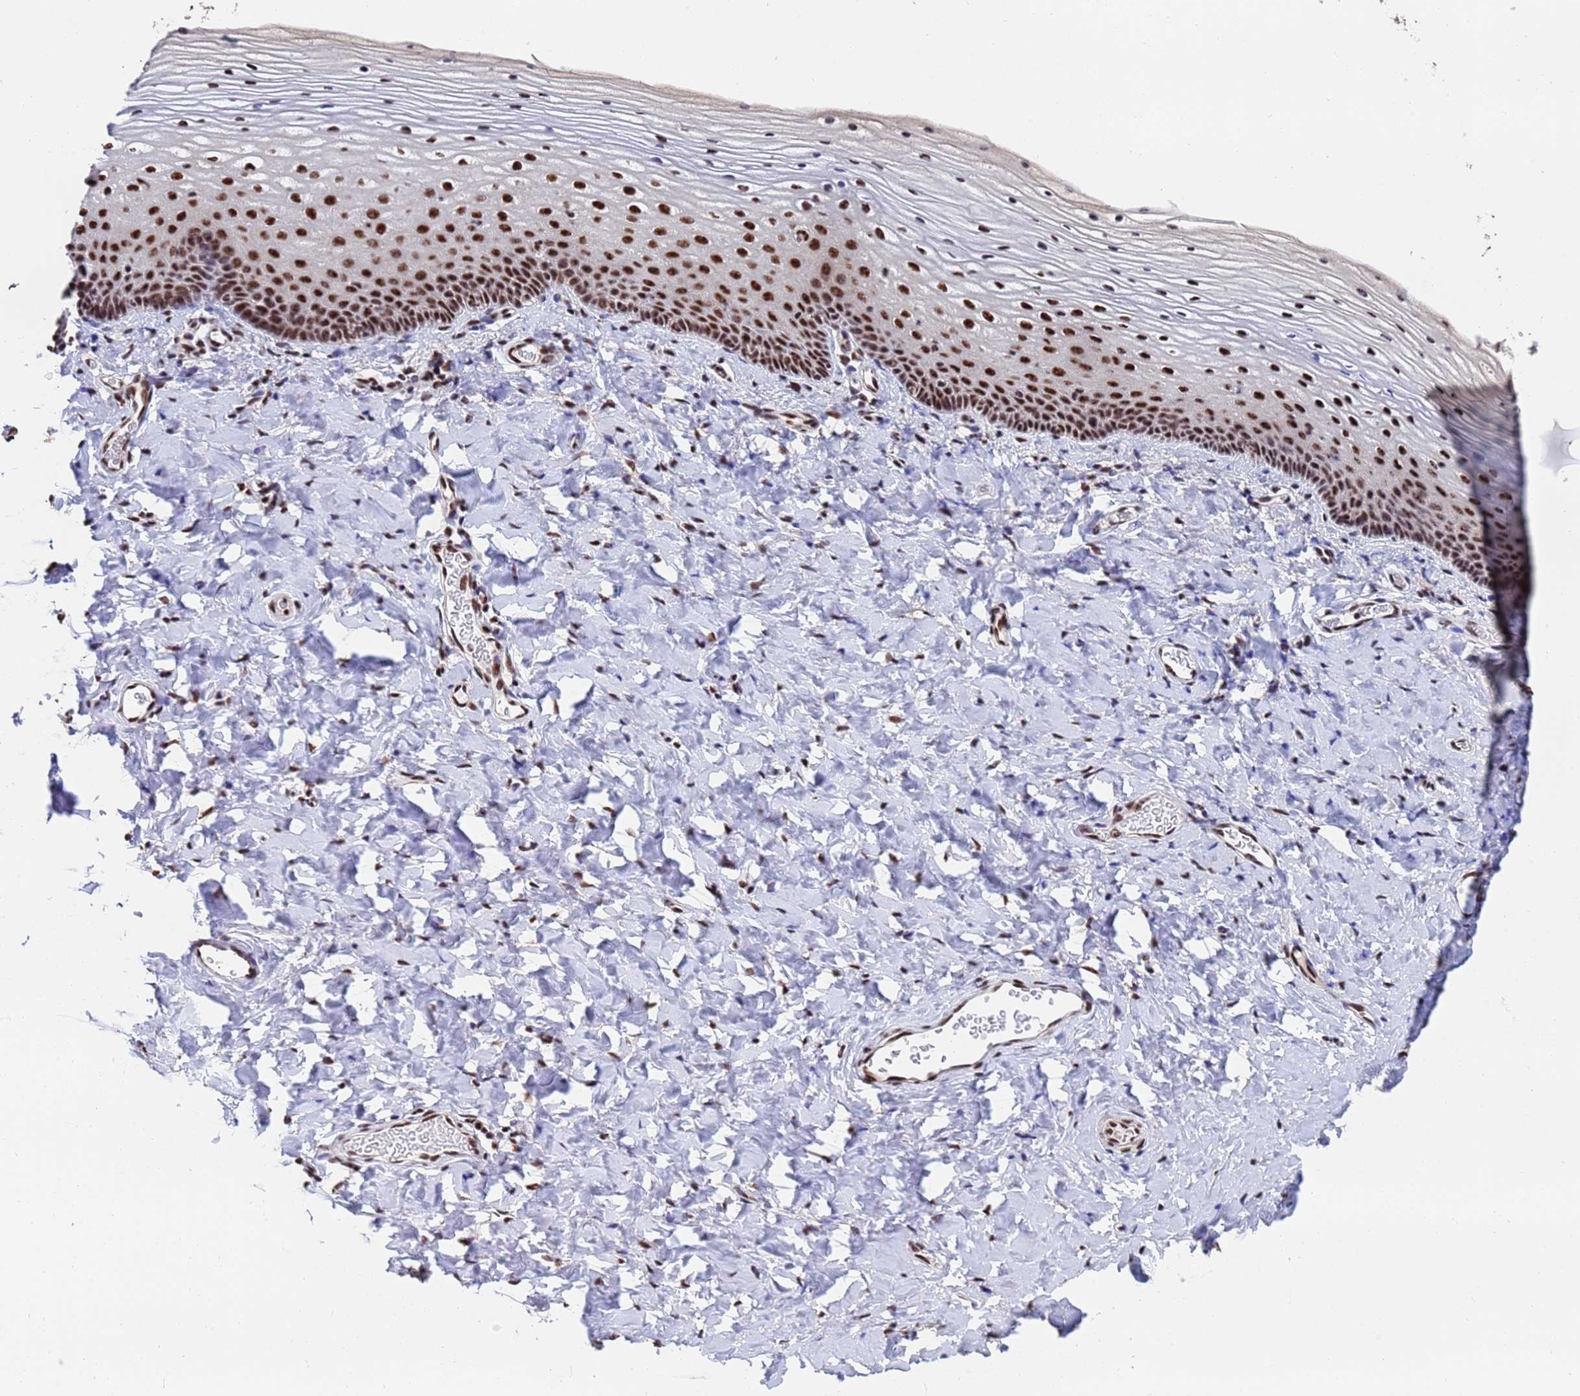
{"staining": {"intensity": "strong", "quantity": ">75%", "location": "nuclear"}, "tissue": "vagina", "cell_type": "Squamous epithelial cells", "image_type": "normal", "snomed": [{"axis": "morphology", "description": "Normal tissue, NOS"}, {"axis": "topography", "description": "Vagina"}], "caption": "About >75% of squamous epithelial cells in unremarkable human vagina display strong nuclear protein staining as visualized by brown immunohistochemical staining.", "gene": "SF3B2", "patient": {"sex": "female", "age": 60}}